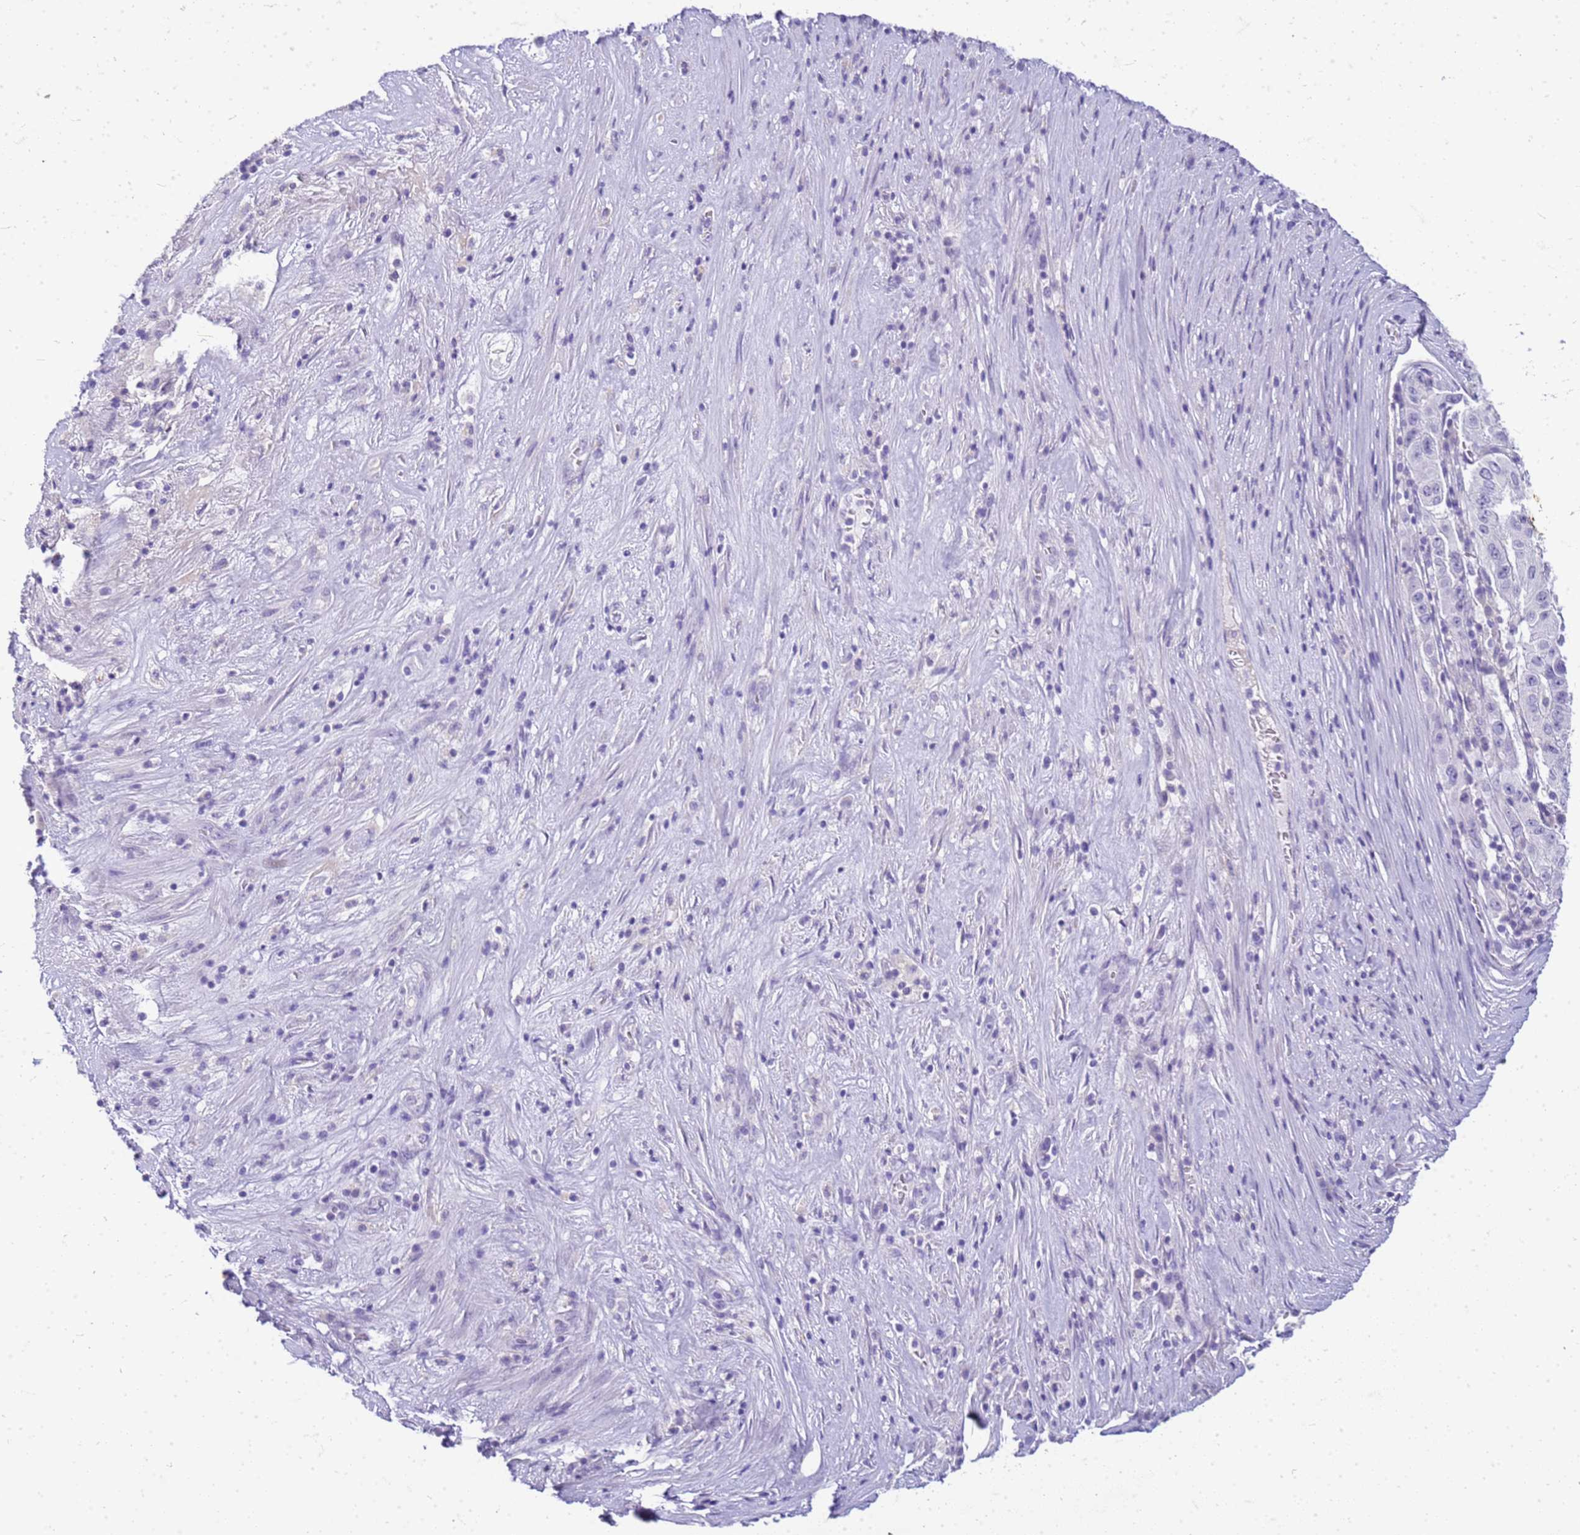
{"staining": {"intensity": "negative", "quantity": "none", "location": "none"}, "tissue": "pancreatic cancer", "cell_type": "Tumor cells", "image_type": "cancer", "snomed": [{"axis": "morphology", "description": "Adenocarcinoma, NOS"}, {"axis": "topography", "description": "Pancreas"}], "caption": "Immunohistochemistry of pancreatic cancer shows no staining in tumor cells.", "gene": "CFAP100", "patient": {"sex": "male", "age": 63}}